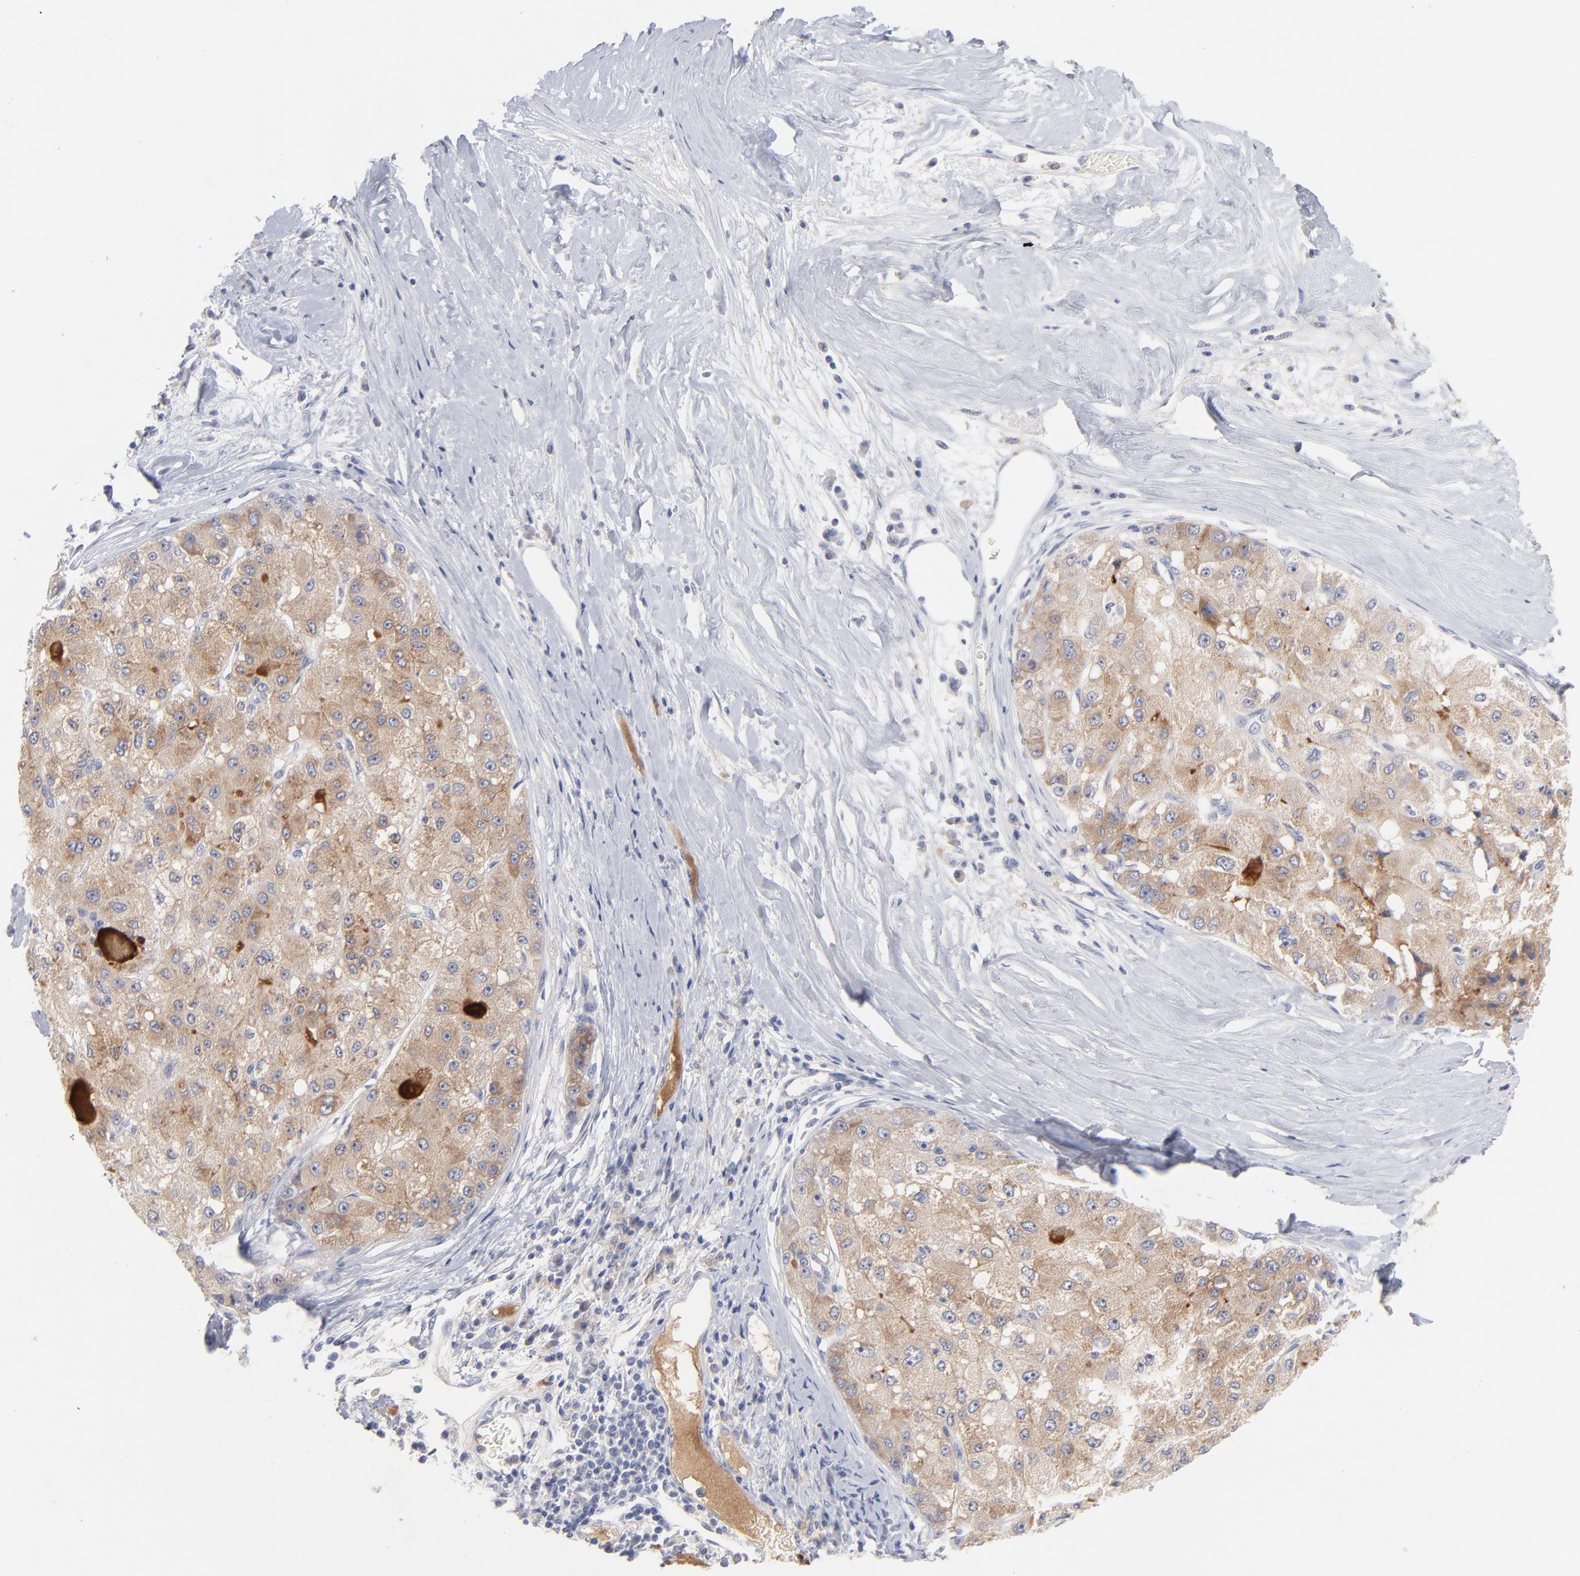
{"staining": {"intensity": "weak", "quantity": ">75%", "location": "cytoplasmic/membranous"}, "tissue": "liver cancer", "cell_type": "Tumor cells", "image_type": "cancer", "snomed": [{"axis": "morphology", "description": "Carcinoma, Hepatocellular, NOS"}, {"axis": "topography", "description": "Liver"}], "caption": "Protein staining of hepatocellular carcinoma (liver) tissue shows weak cytoplasmic/membranous expression in approximately >75% of tumor cells. The protein of interest is shown in brown color, while the nuclei are stained blue.", "gene": "F12", "patient": {"sex": "male", "age": 80}}